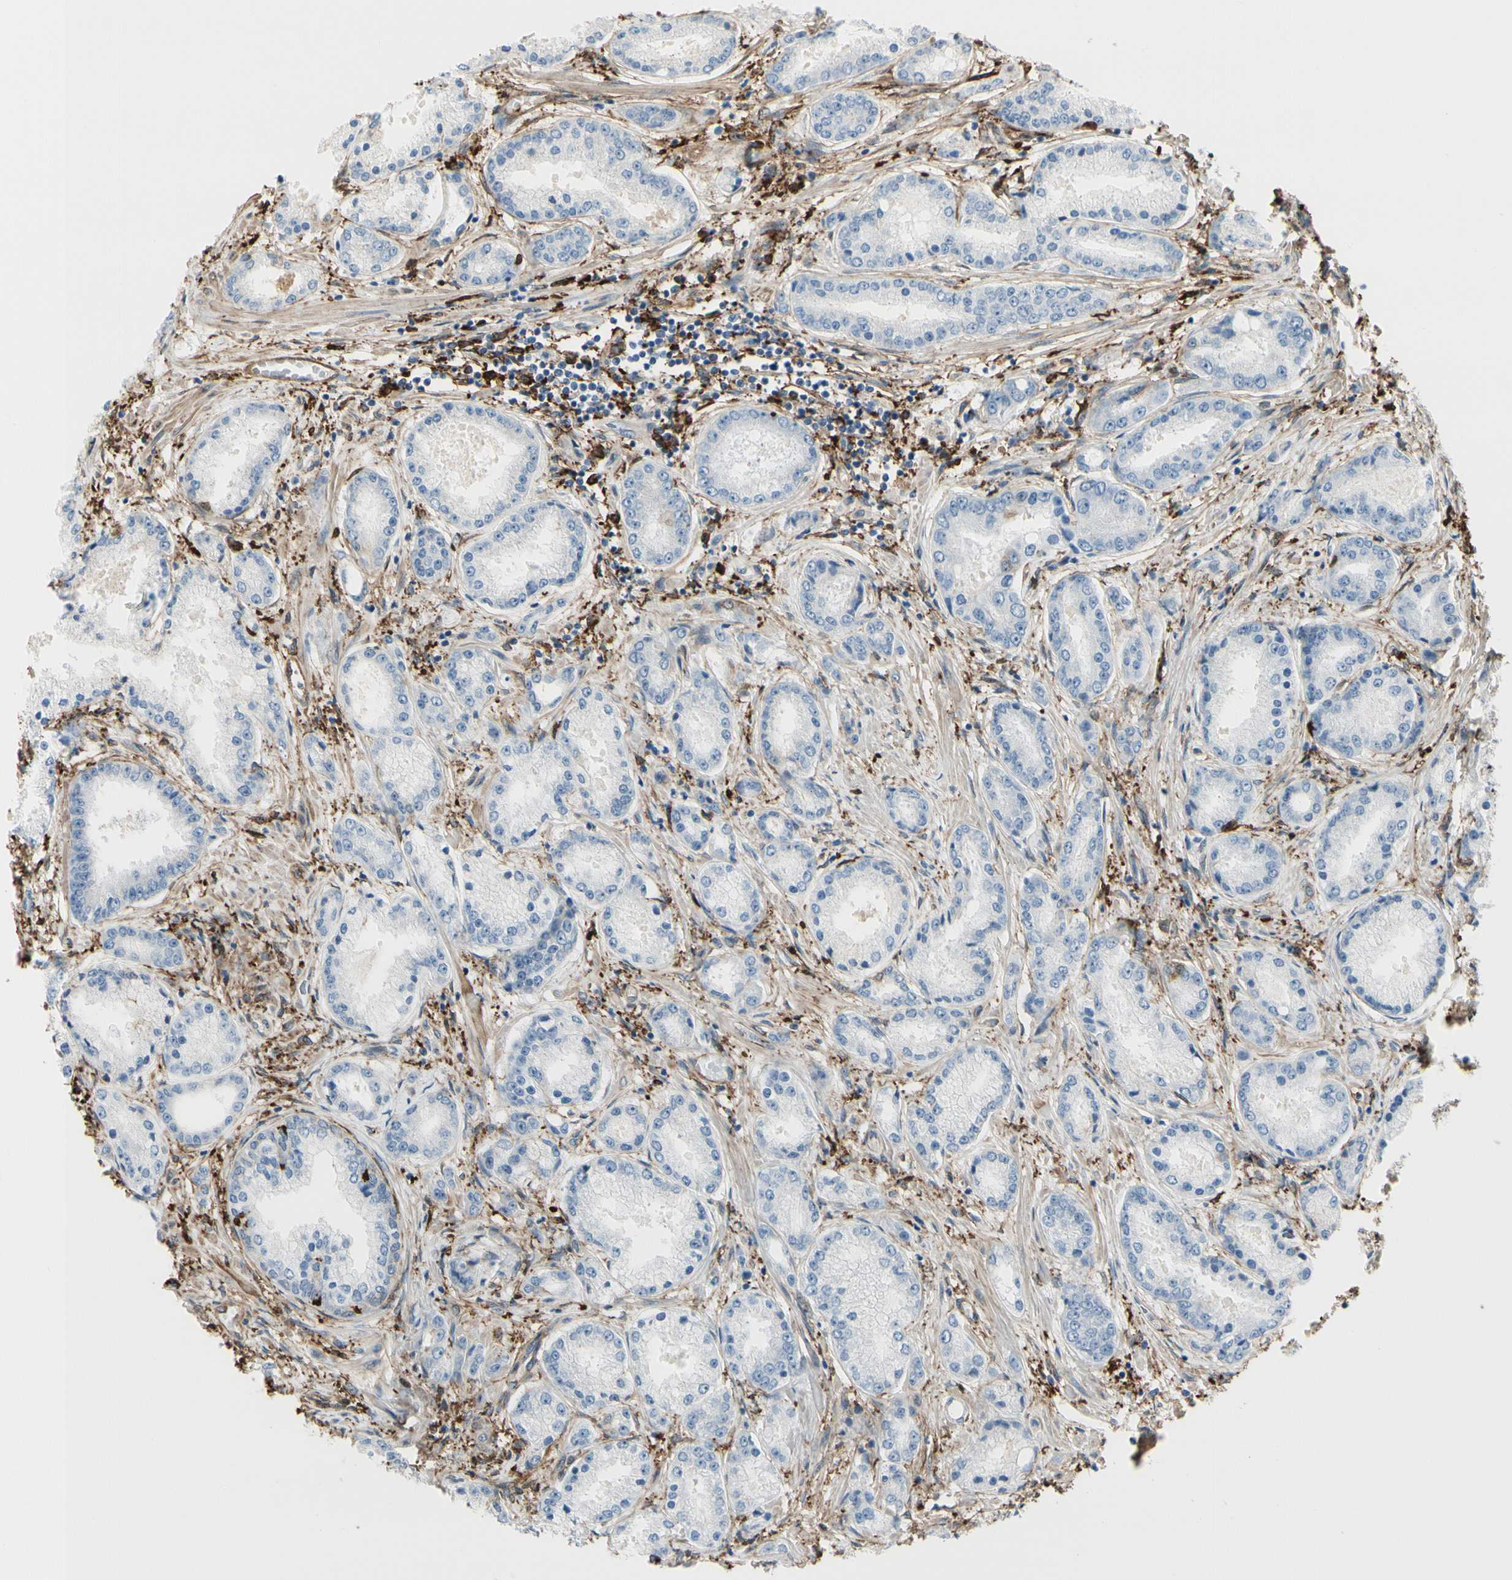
{"staining": {"intensity": "negative", "quantity": "none", "location": "none"}, "tissue": "prostate cancer", "cell_type": "Tumor cells", "image_type": "cancer", "snomed": [{"axis": "morphology", "description": "Adenocarcinoma, High grade"}, {"axis": "topography", "description": "Prostate"}], "caption": "Prostate high-grade adenocarcinoma was stained to show a protein in brown. There is no significant positivity in tumor cells. Brightfield microscopy of immunohistochemistry stained with DAB (brown) and hematoxylin (blue), captured at high magnification.", "gene": "GSN", "patient": {"sex": "male", "age": 59}}